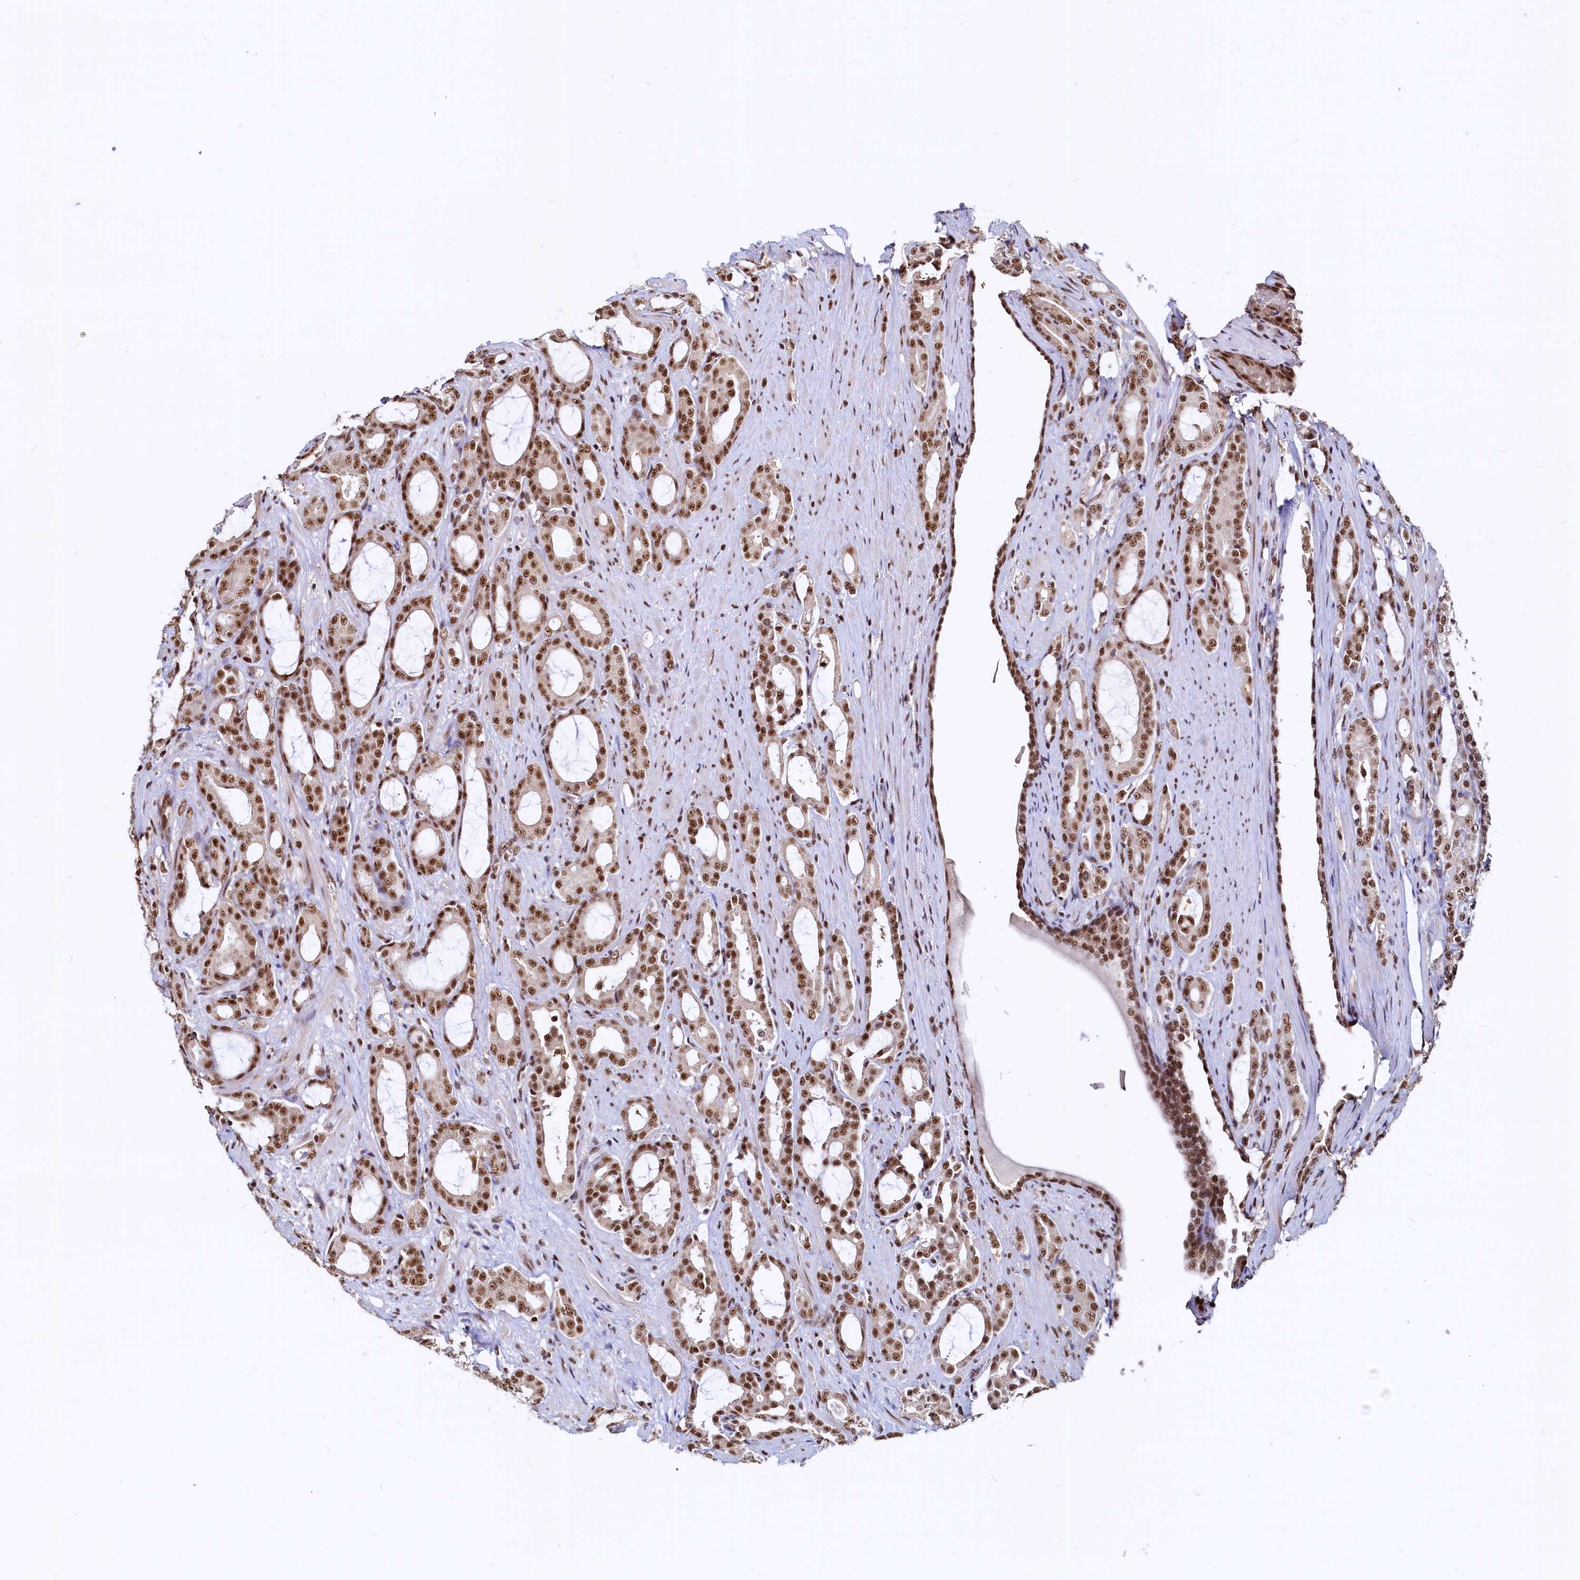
{"staining": {"intensity": "moderate", "quantity": ">75%", "location": "nuclear"}, "tissue": "prostate cancer", "cell_type": "Tumor cells", "image_type": "cancer", "snomed": [{"axis": "morphology", "description": "Adenocarcinoma, High grade"}, {"axis": "topography", "description": "Prostate"}], "caption": "The histopathology image exhibits staining of high-grade adenocarcinoma (prostate), revealing moderate nuclear protein positivity (brown color) within tumor cells. (Brightfield microscopy of DAB IHC at high magnification).", "gene": "RSRC2", "patient": {"sex": "male", "age": 72}}